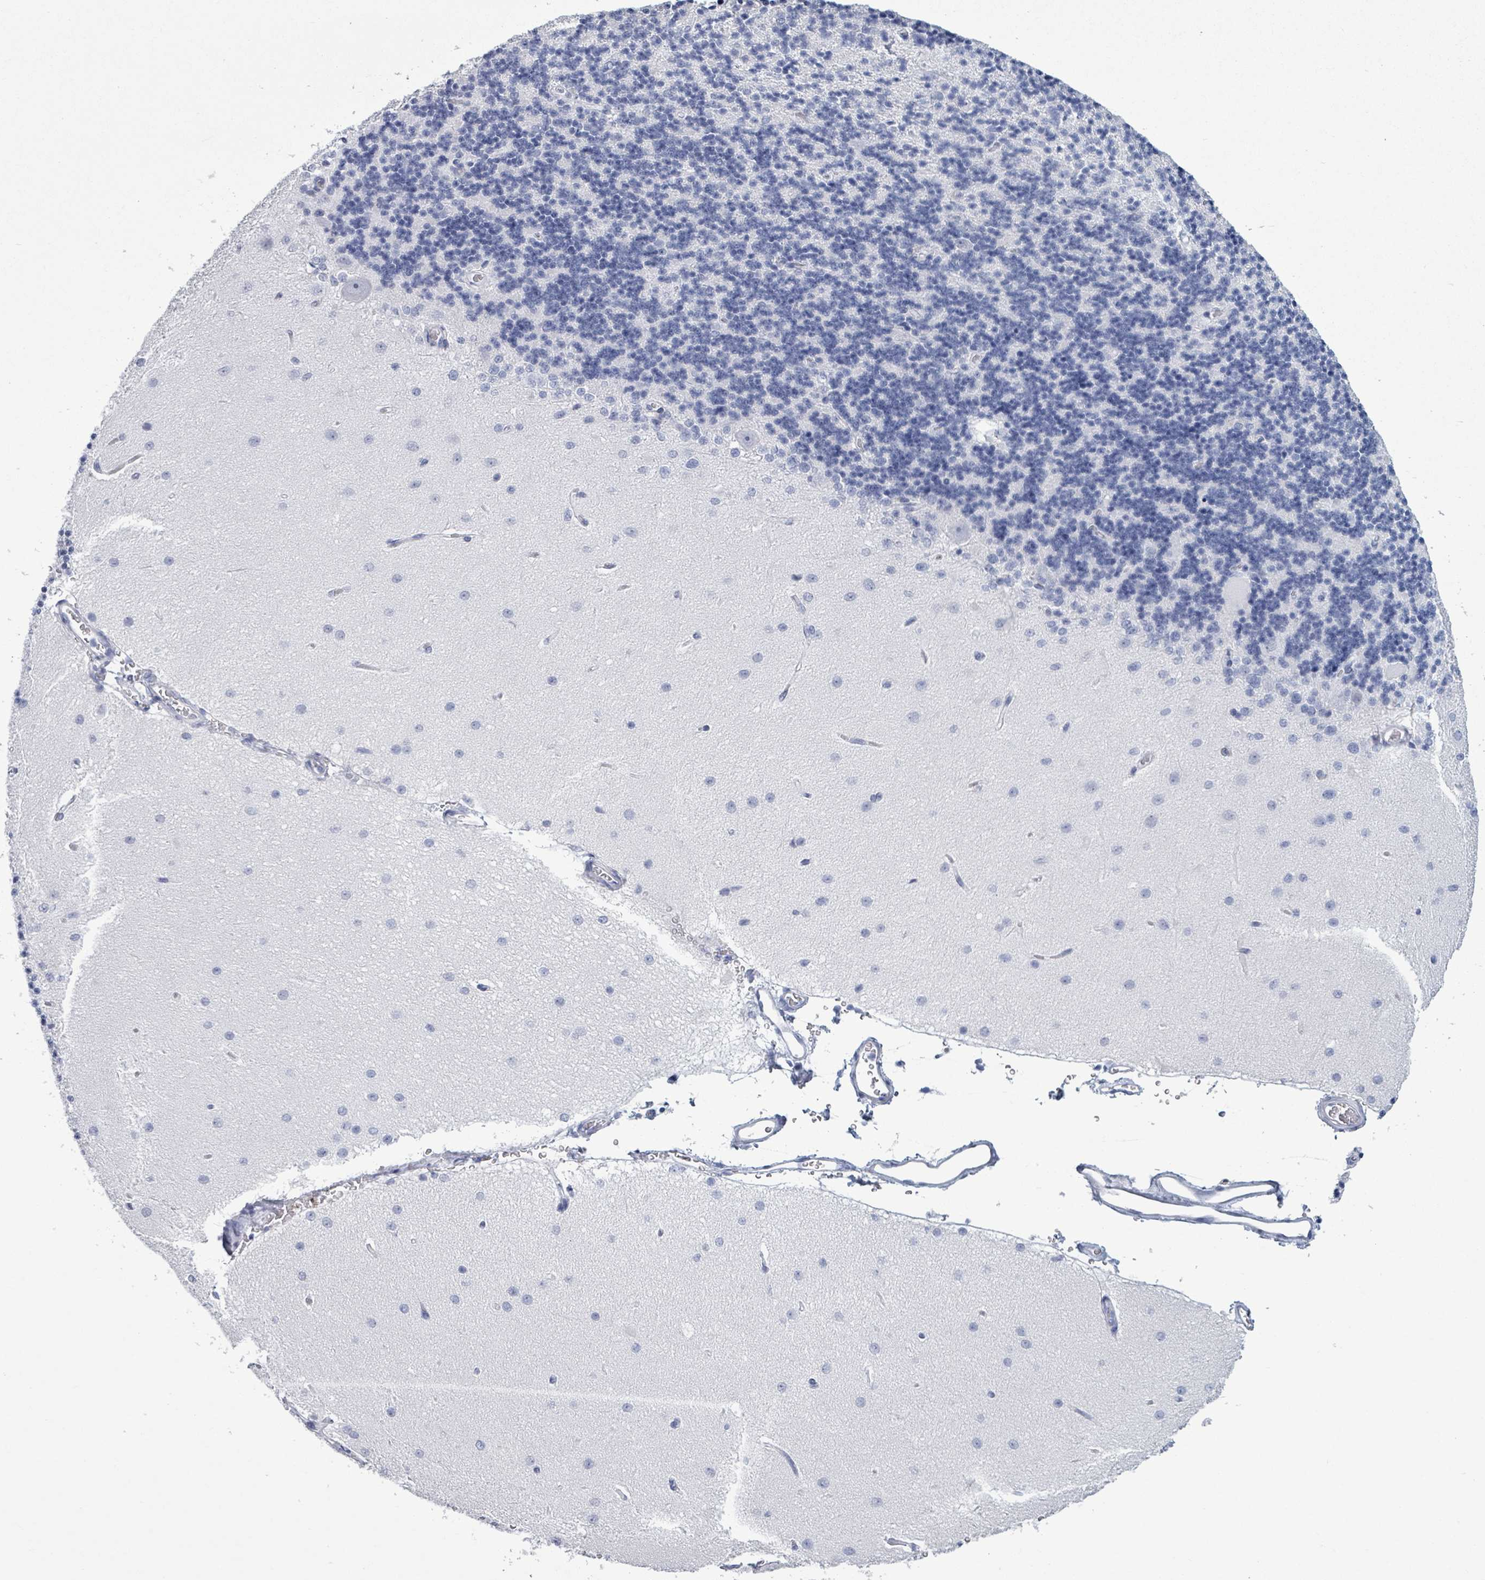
{"staining": {"intensity": "negative", "quantity": "none", "location": "none"}, "tissue": "cerebellum", "cell_type": "Cells in granular layer", "image_type": "normal", "snomed": [{"axis": "morphology", "description": "Normal tissue, NOS"}, {"axis": "topography", "description": "Cerebellum"}], "caption": "Immunohistochemical staining of benign cerebellum reveals no significant expression in cells in granular layer. Nuclei are stained in blue.", "gene": "NKX2", "patient": {"sex": "female", "age": 29}}